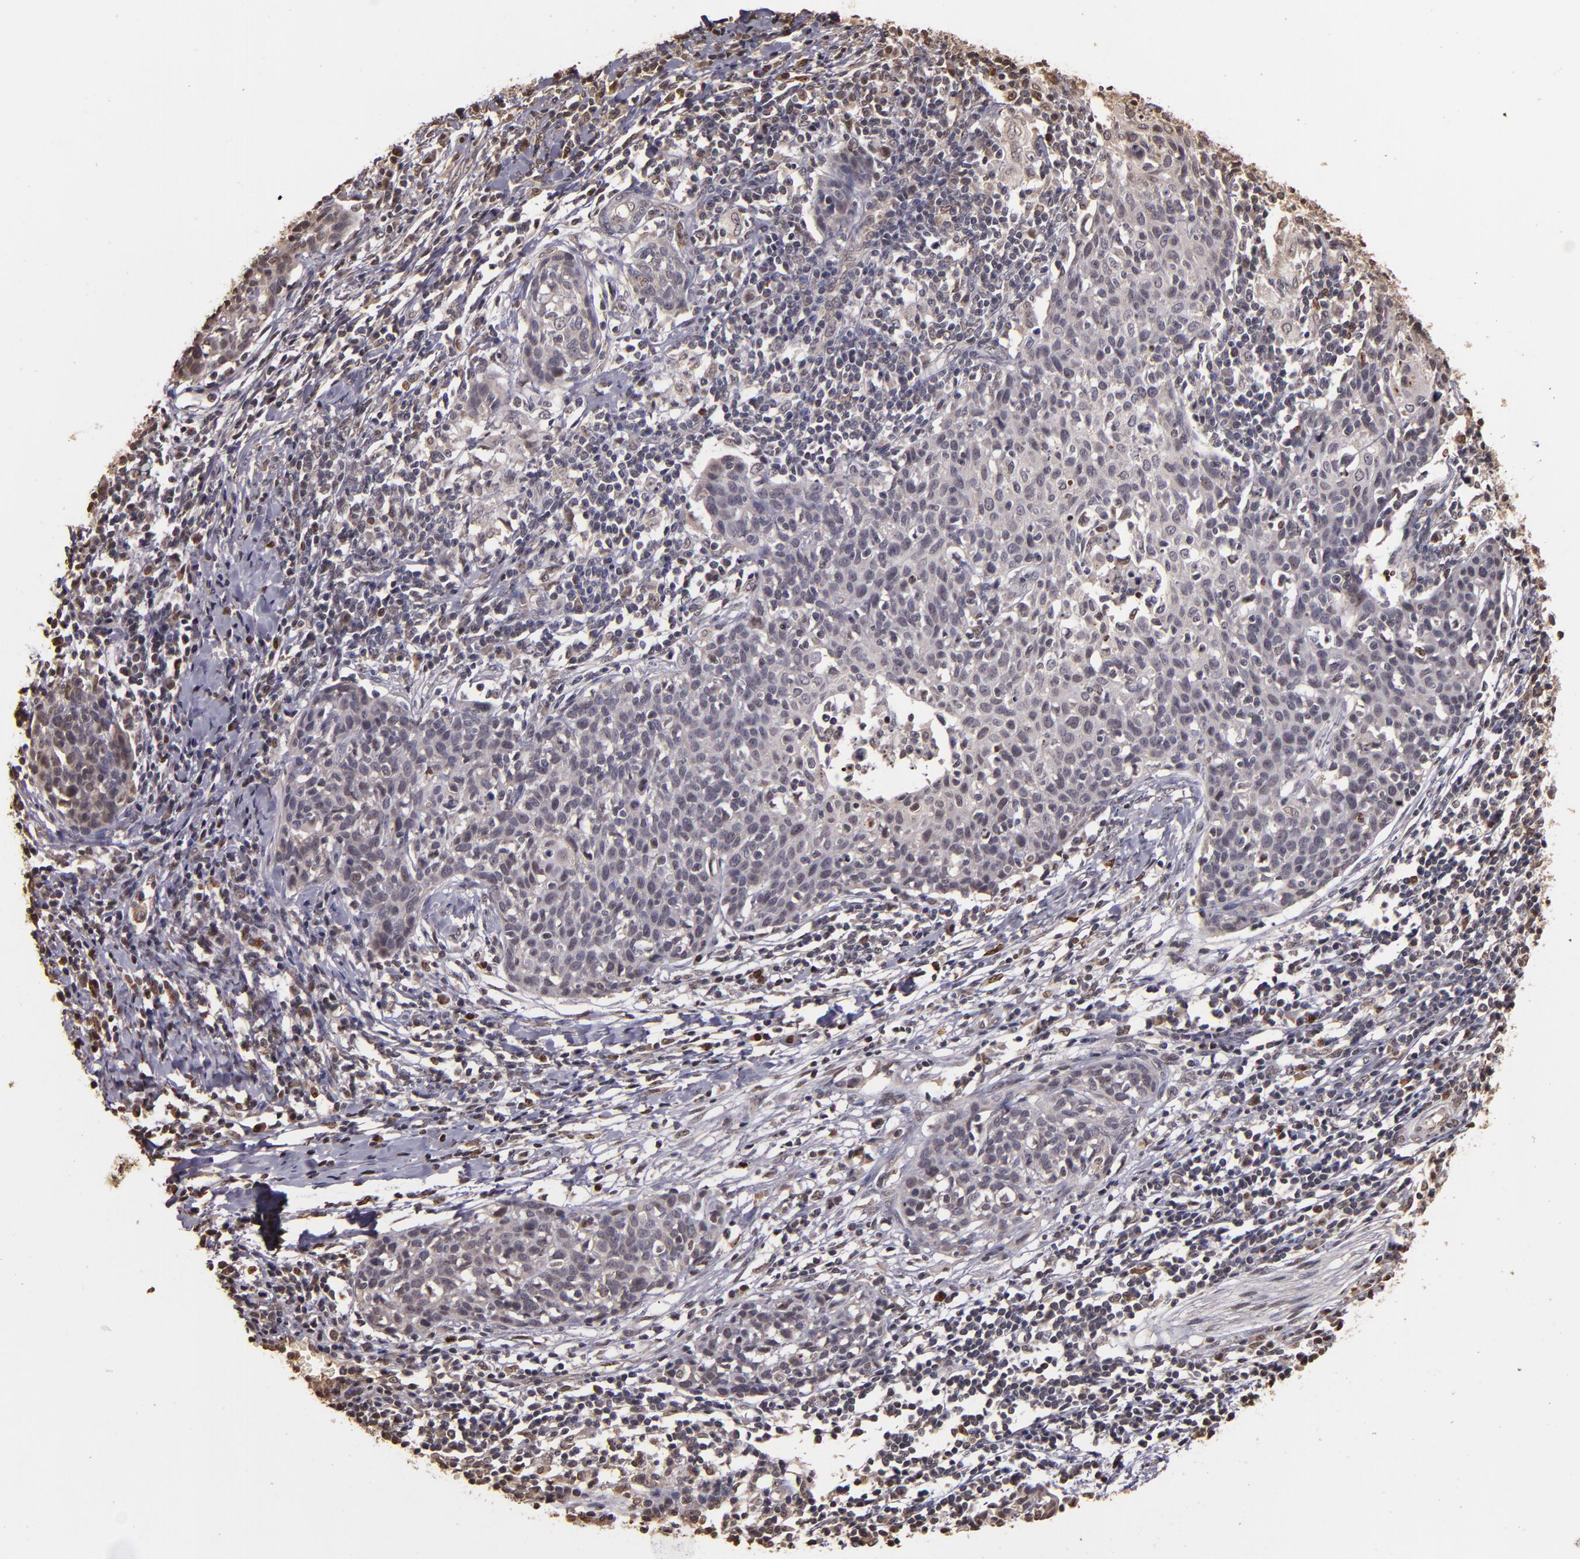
{"staining": {"intensity": "weak", "quantity": "25%-75%", "location": "cytoplasmic/membranous,nuclear"}, "tissue": "cervical cancer", "cell_type": "Tumor cells", "image_type": "cancer", "snomed": [{"axis": "morphology", "description": "Squamous cell carcinoma, NOS"}, {"axis": "topography", "description": "Cervix"}], "caption": "IHC photomicrograph of neoplastic tissue: human cervical cancer stained using immunohistochemistry shows low levels of weak protein expression localized specifically in the cytoplasmic/membranous and nuclear of tumor cells, appearing as a cytoplasmic/membranous and nuclear brown color.", "gene": "CUL1", "patient": {"sex": "female", "age": 38}}